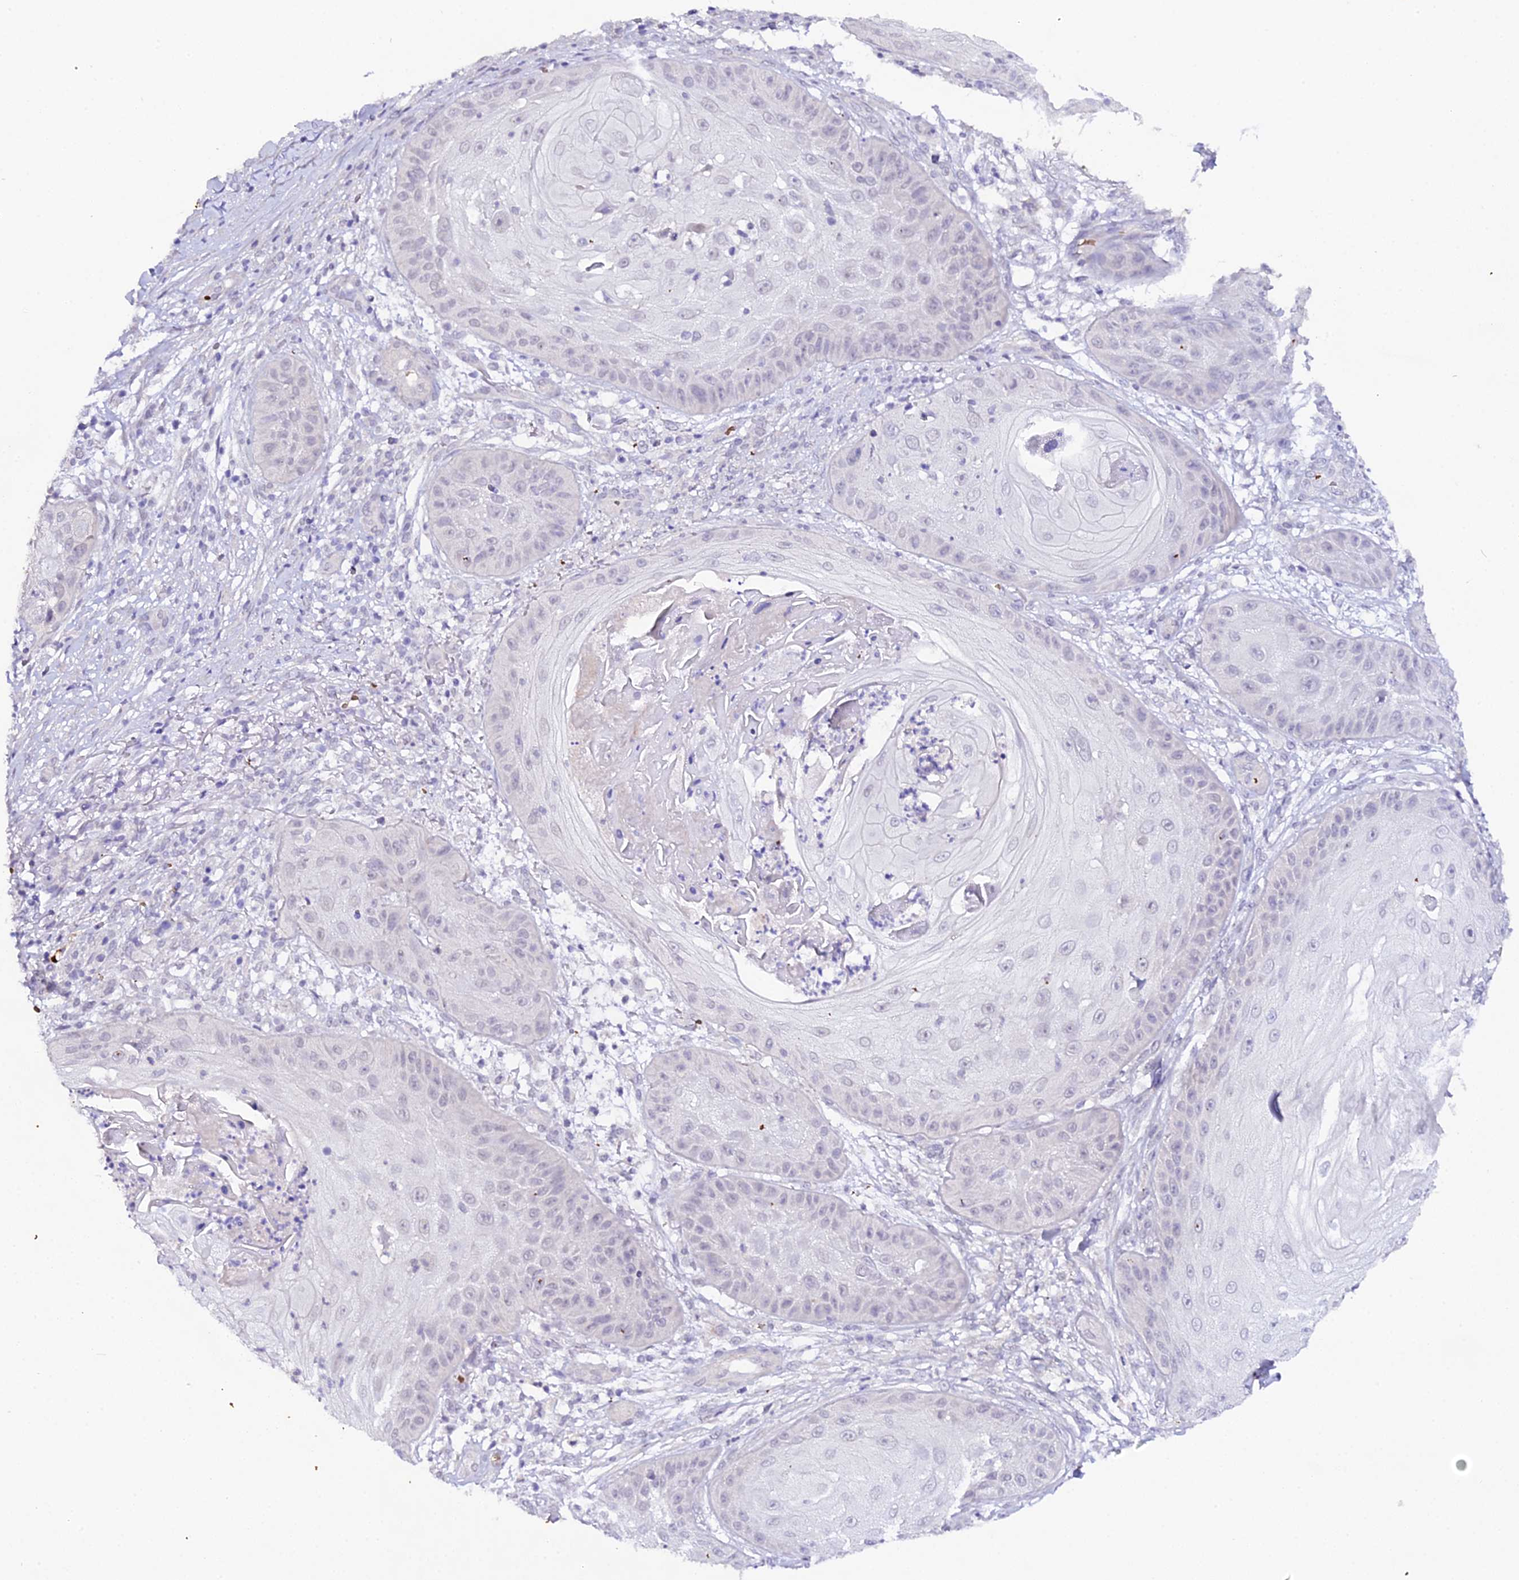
{"staining": {"intensity": "negative", "quantity": "none", "location": "none"}, "tissue": "skin cancer", "cell_type": "Tumor cells", "image_type": "cancer", "snomed": [{"axis": "morphology", "description": "Squamous cell carcinoma, NOS"}, {"axis": "topography", "description": "Skin"}], "caption": "Tumor cells show no significant positivity in skin squamous cell carcinoma. (DAB IHC, high magnification).", "gene": "CFAP45", "patient": {"sex": "male", "age": 70}}